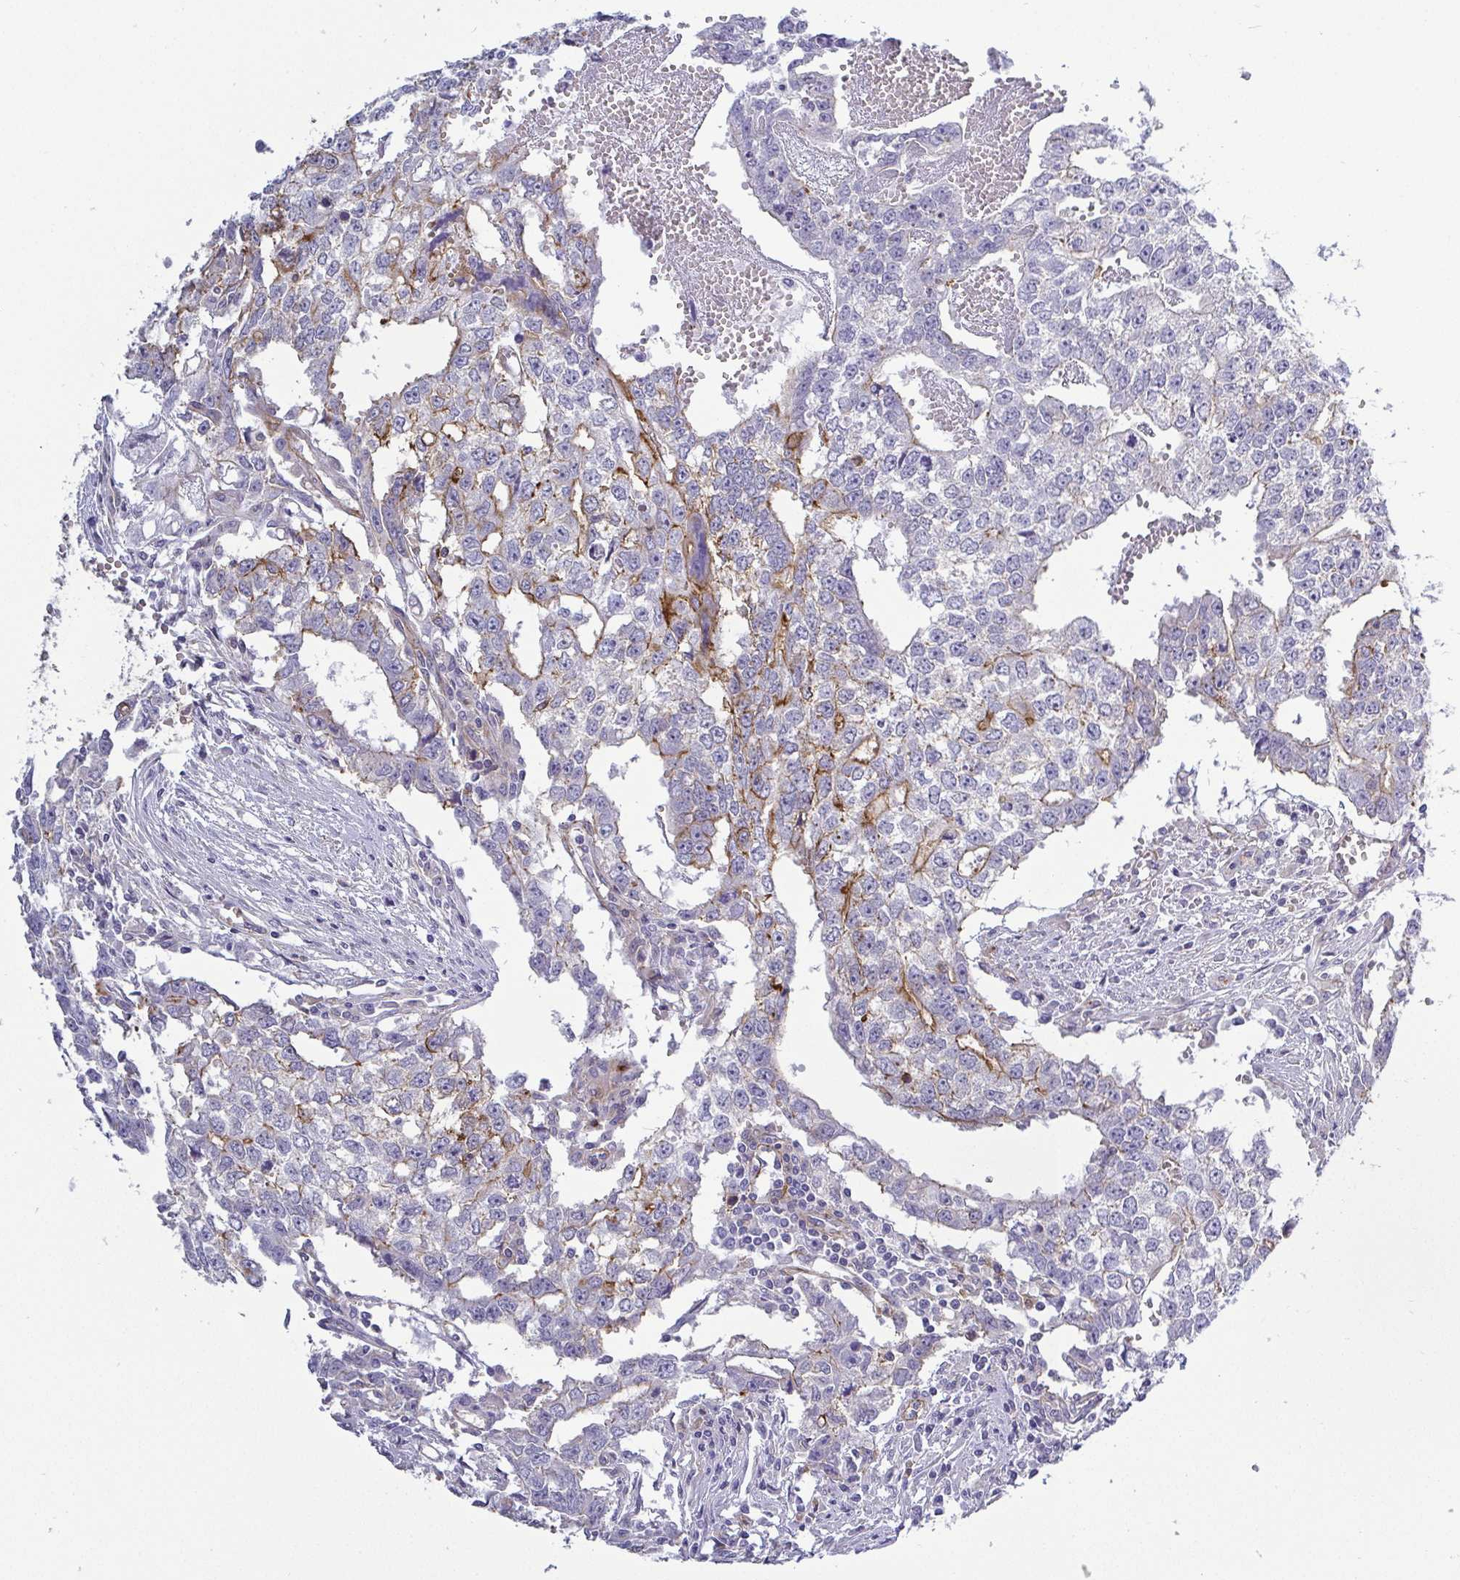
{"staining": {"intensity": "weak", "quantity": "<25%", "location": "cytoplasmic/membranous"}, "tissue": "testis cancer", "cell_type": "Tumor cells", "image_type": "cancer", "snomed": [{"axis": "morphology", "description": "Carcinoma, Embryonal, NOS"}, {"axis": "morphology", "description": "Teratoma, malignant, NOS"}, {"axis": "topography", "description": "Testis"}], "caption": "The histopathology image shows no staining of tumor cells in teratoma (malignant) (testis).", "gene": "LIMA1", "patient": {"sex": "male", "age": 24}}